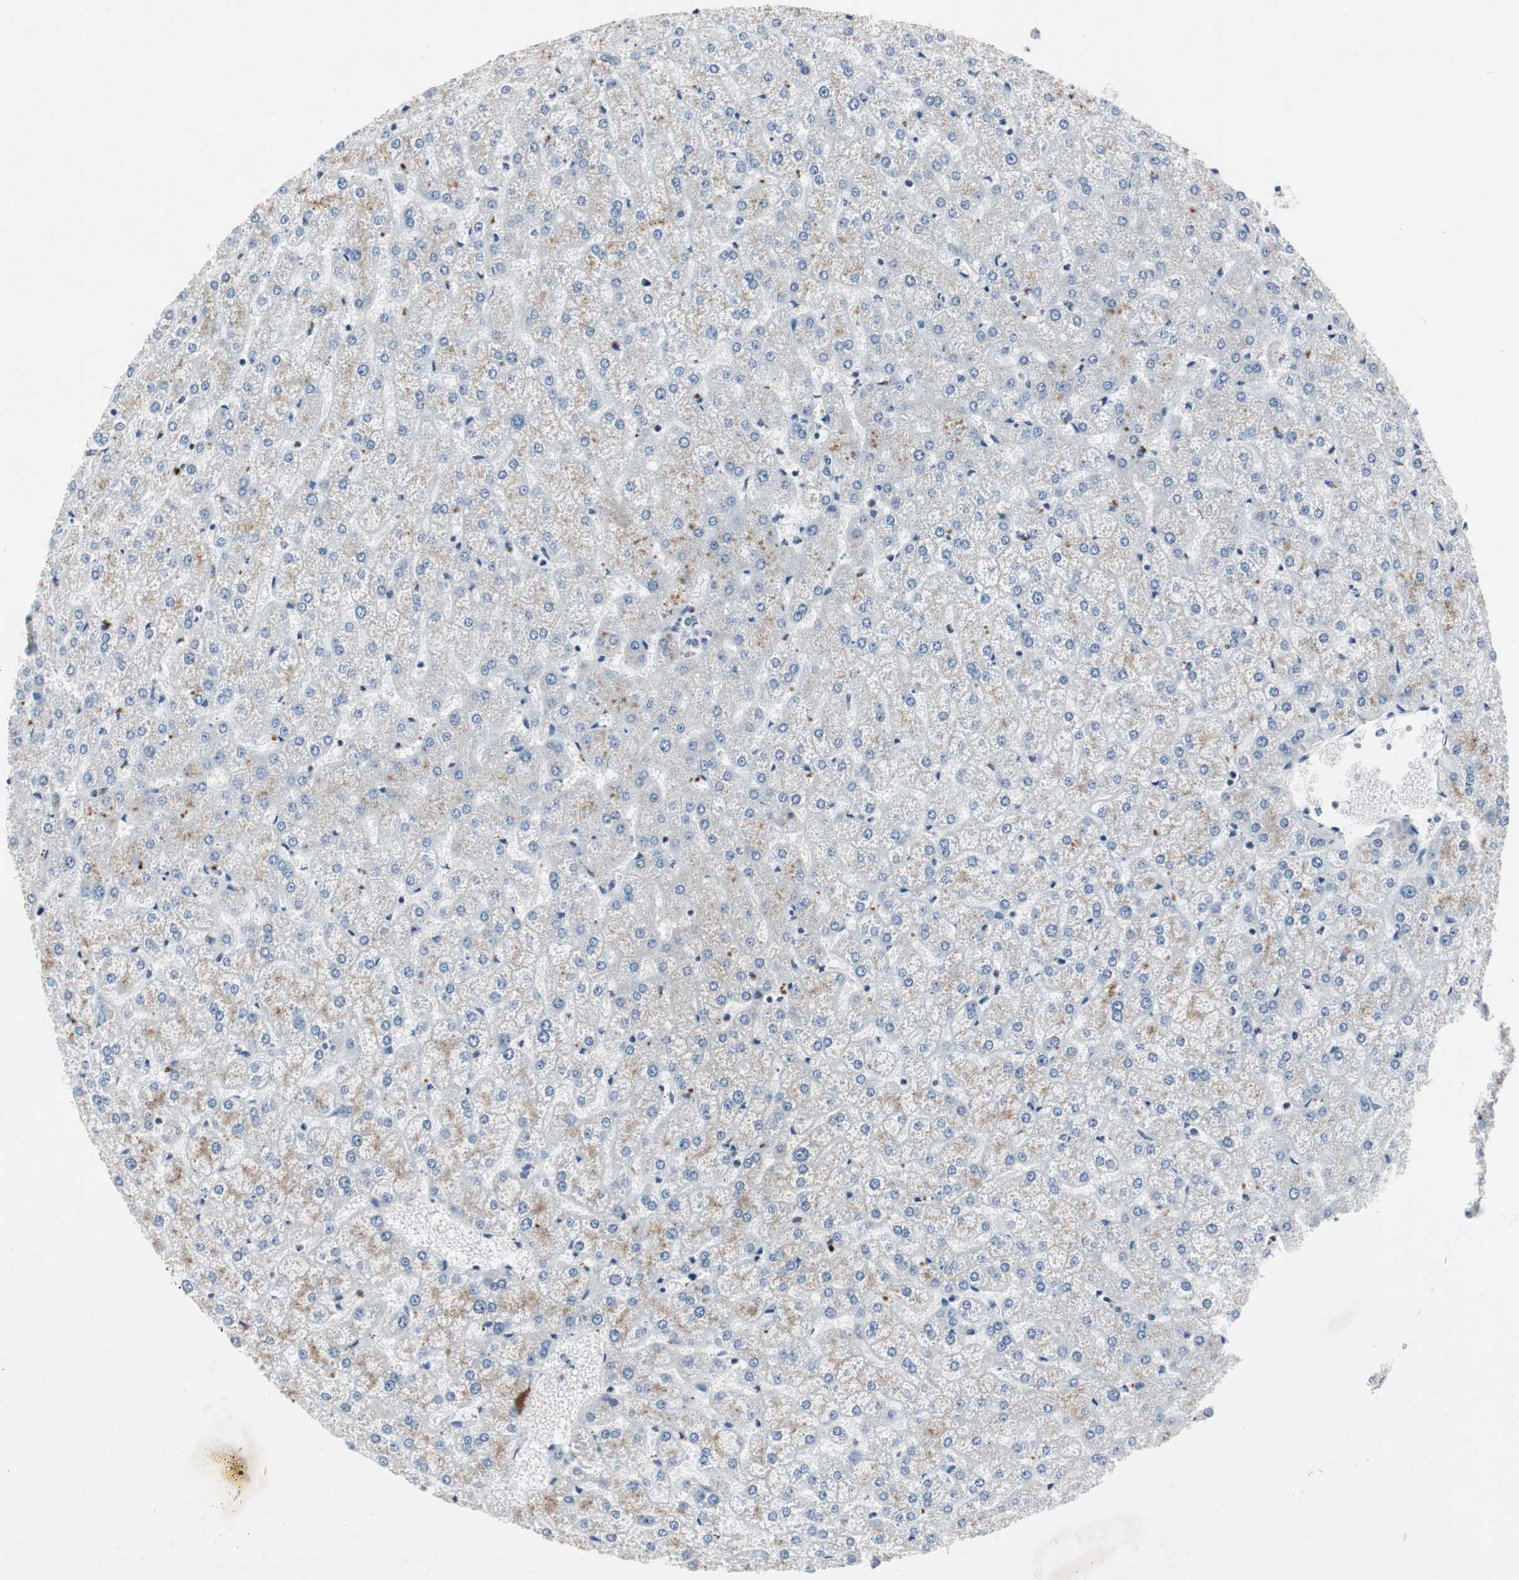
{"staining": {"intensity": "weak", "quantity": ">75%", "location": "nuclear"}, "tissue": "liver", "cell_type": "Cholangiocytes", "image_type": "normal", "snomed": [{"axis": "morphology", "description": "Normal tissue, NOS"}, {"axis": "topography", "description": "Liver"}], "caption": "Liver stained with DAB (3,3'-diaminobenzidine) IHC exhibits low levels of weak nuclear expression in approximately >75% of cholangiocytes. (DAB (3,3'-diaminobenzidine) IHC, brown staining for protein, blue staining for nuclei).", "gene": "RAD9A", "patient": {"sex": "female", "age": 32}}